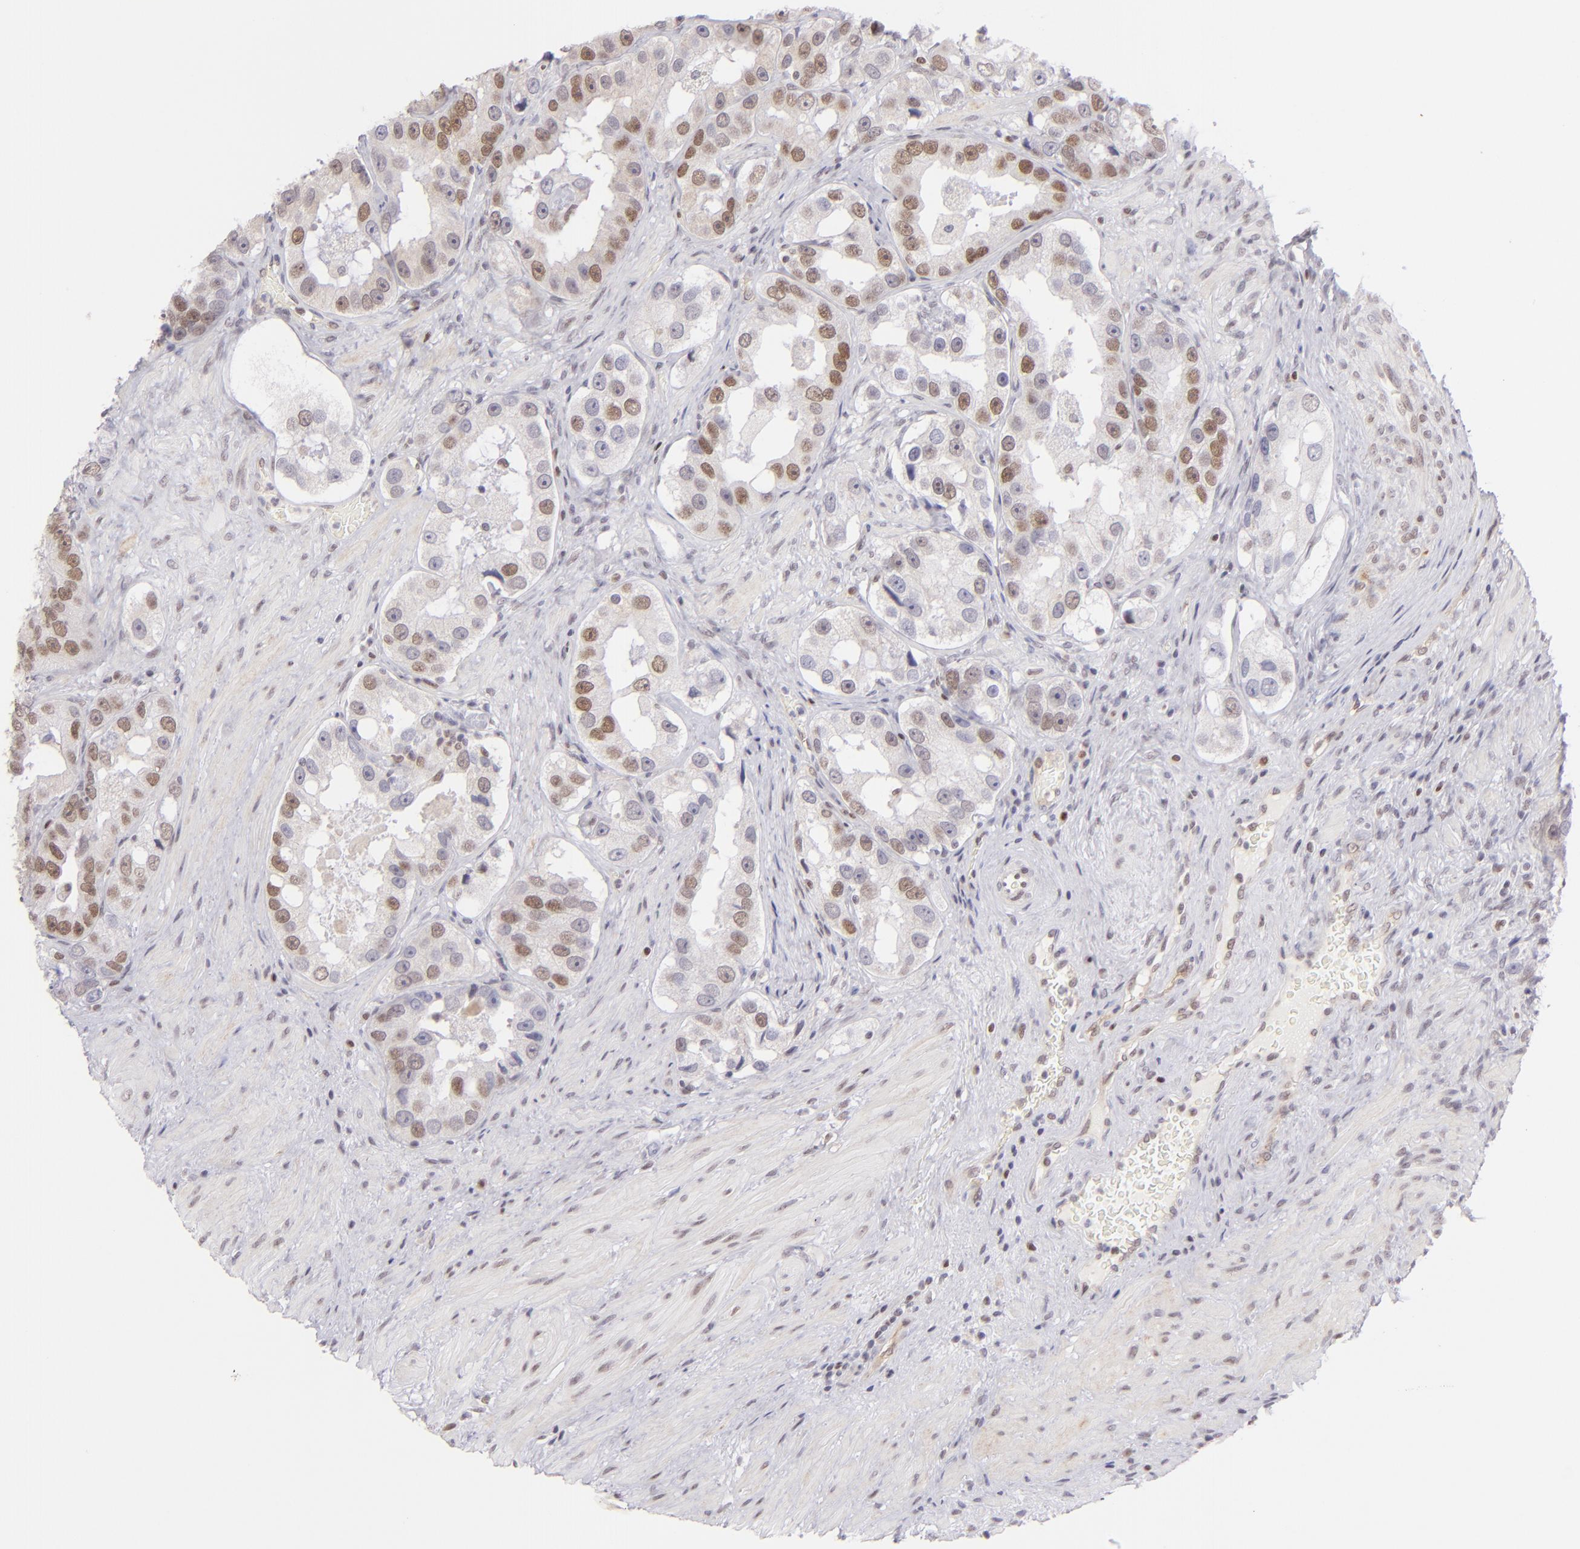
{"staining": {"intensity": "moderate", "quantity": "25%-75%", "location": "nuclear"}, "tissue": "prostate cancer", "cell_type": "Tumor cells", "image_type": "cancer", "snomed": [{"axis": "morphology", "description": "Adenocarcinoma, High grade"}, {"axis": "topography", "description": "Prostate"}], "caption": "Protein analysis of high-grade adenocarcinoma (prostate) tissue shows moderate nuclear positivity in about 25%-75% of tumor cells.", "gene": "POU2F1", "patient": {"sex": "male", "age": 63}}